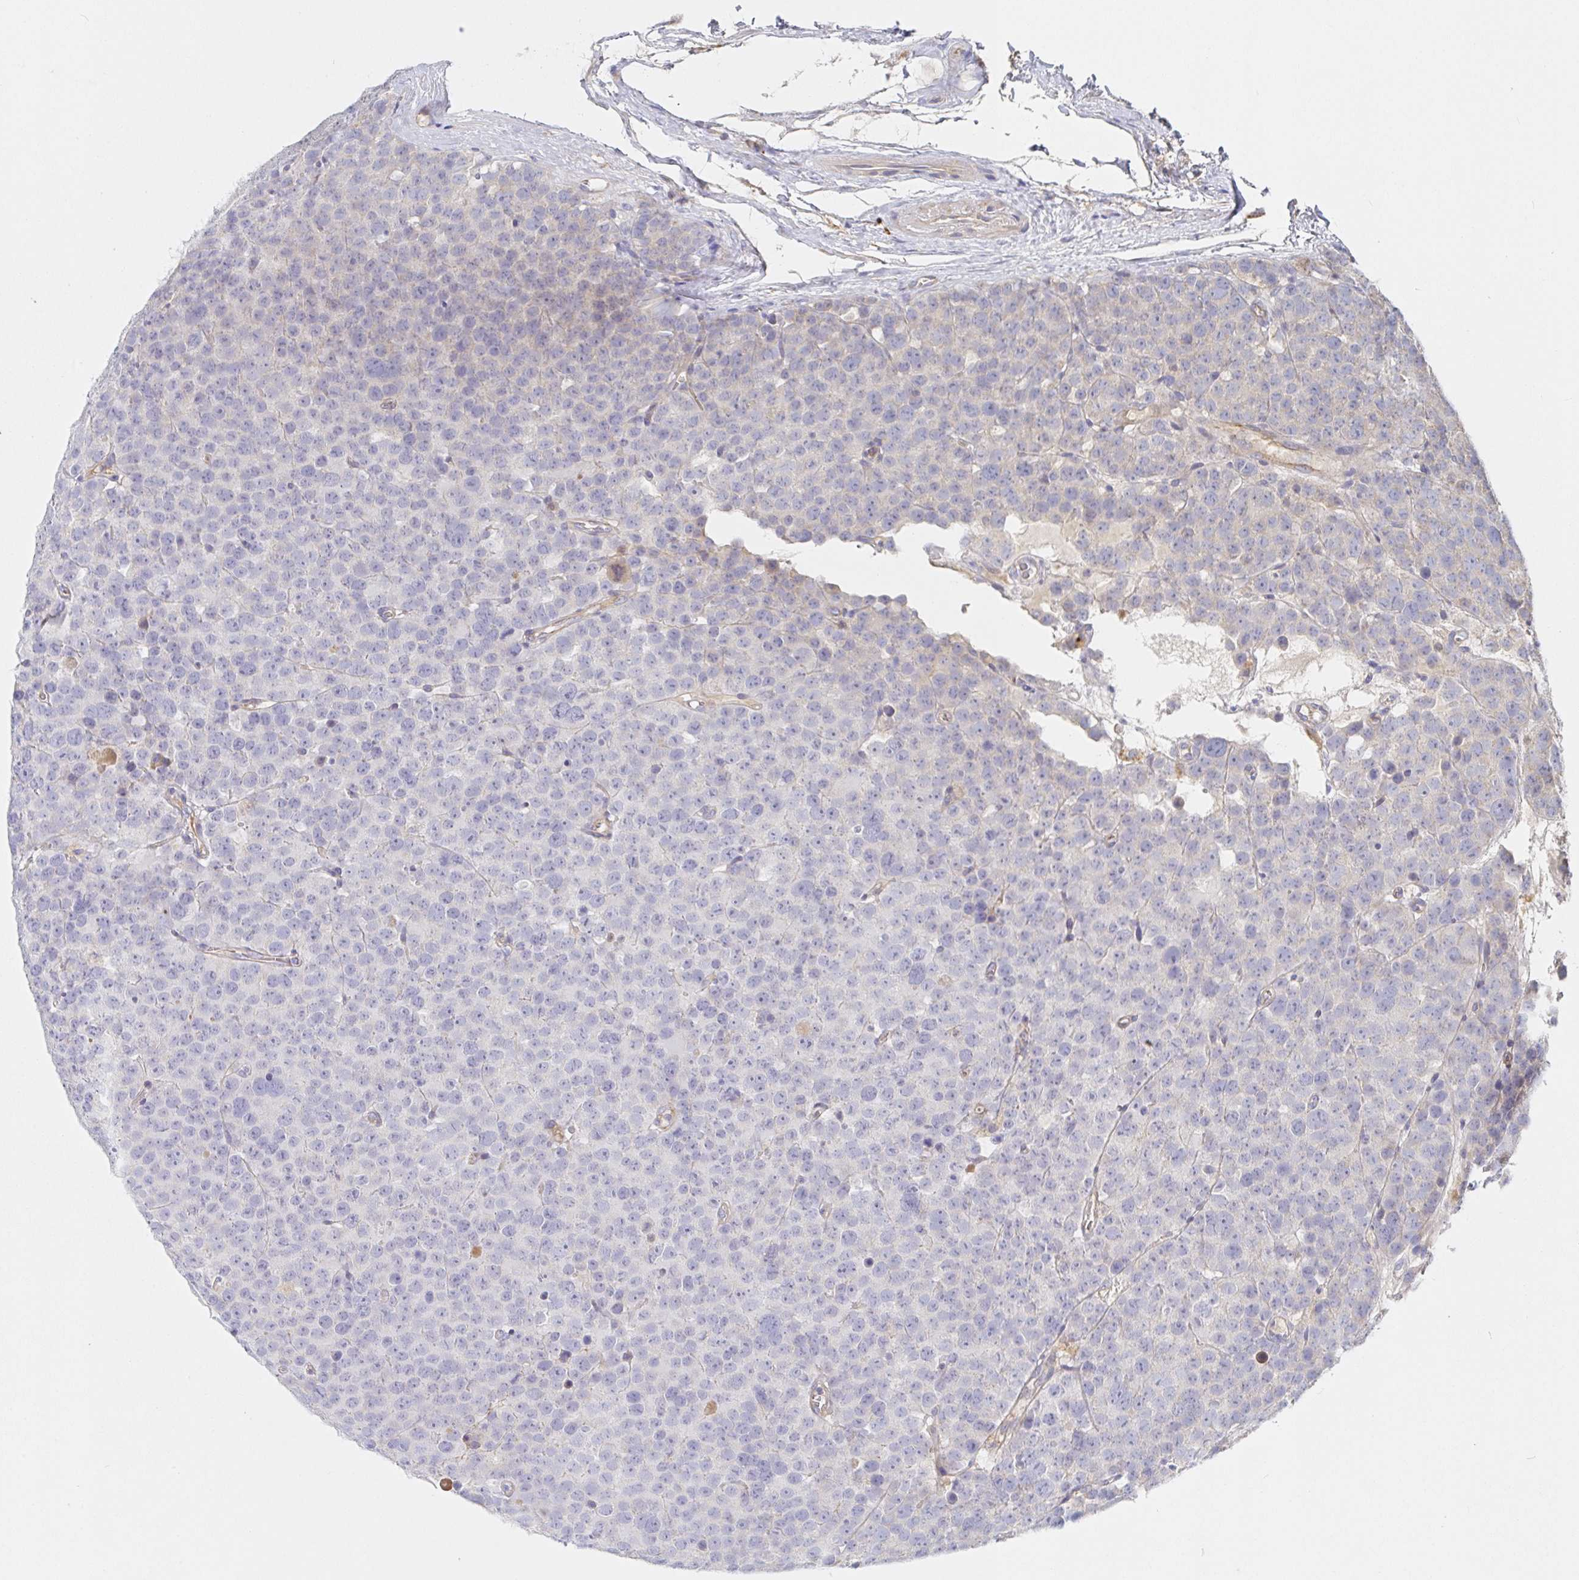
{"staining": {"intensity": "negative", "quantity": "none", "location": "none"}, "tissue": "testis cancer", "cell_type": "Tumor cells", "image_type": "cancer", "snomed": [{"axis": "morphology", "description": "Seminoma, NOS"}, {"axis": "topography", "description": "Testis"}], "caption": "IHC photomicrograph of neoplastic tissue: seminoma (testis) stained with DAB (3,3'-diaminobenzidine) exhibits no significant protein positivity in tumor cells. (DAB immunohistochemistry with hematoxylin counter stain).", "gene": "IRAK2", "patient": {"sex": "male", "age": 71}}